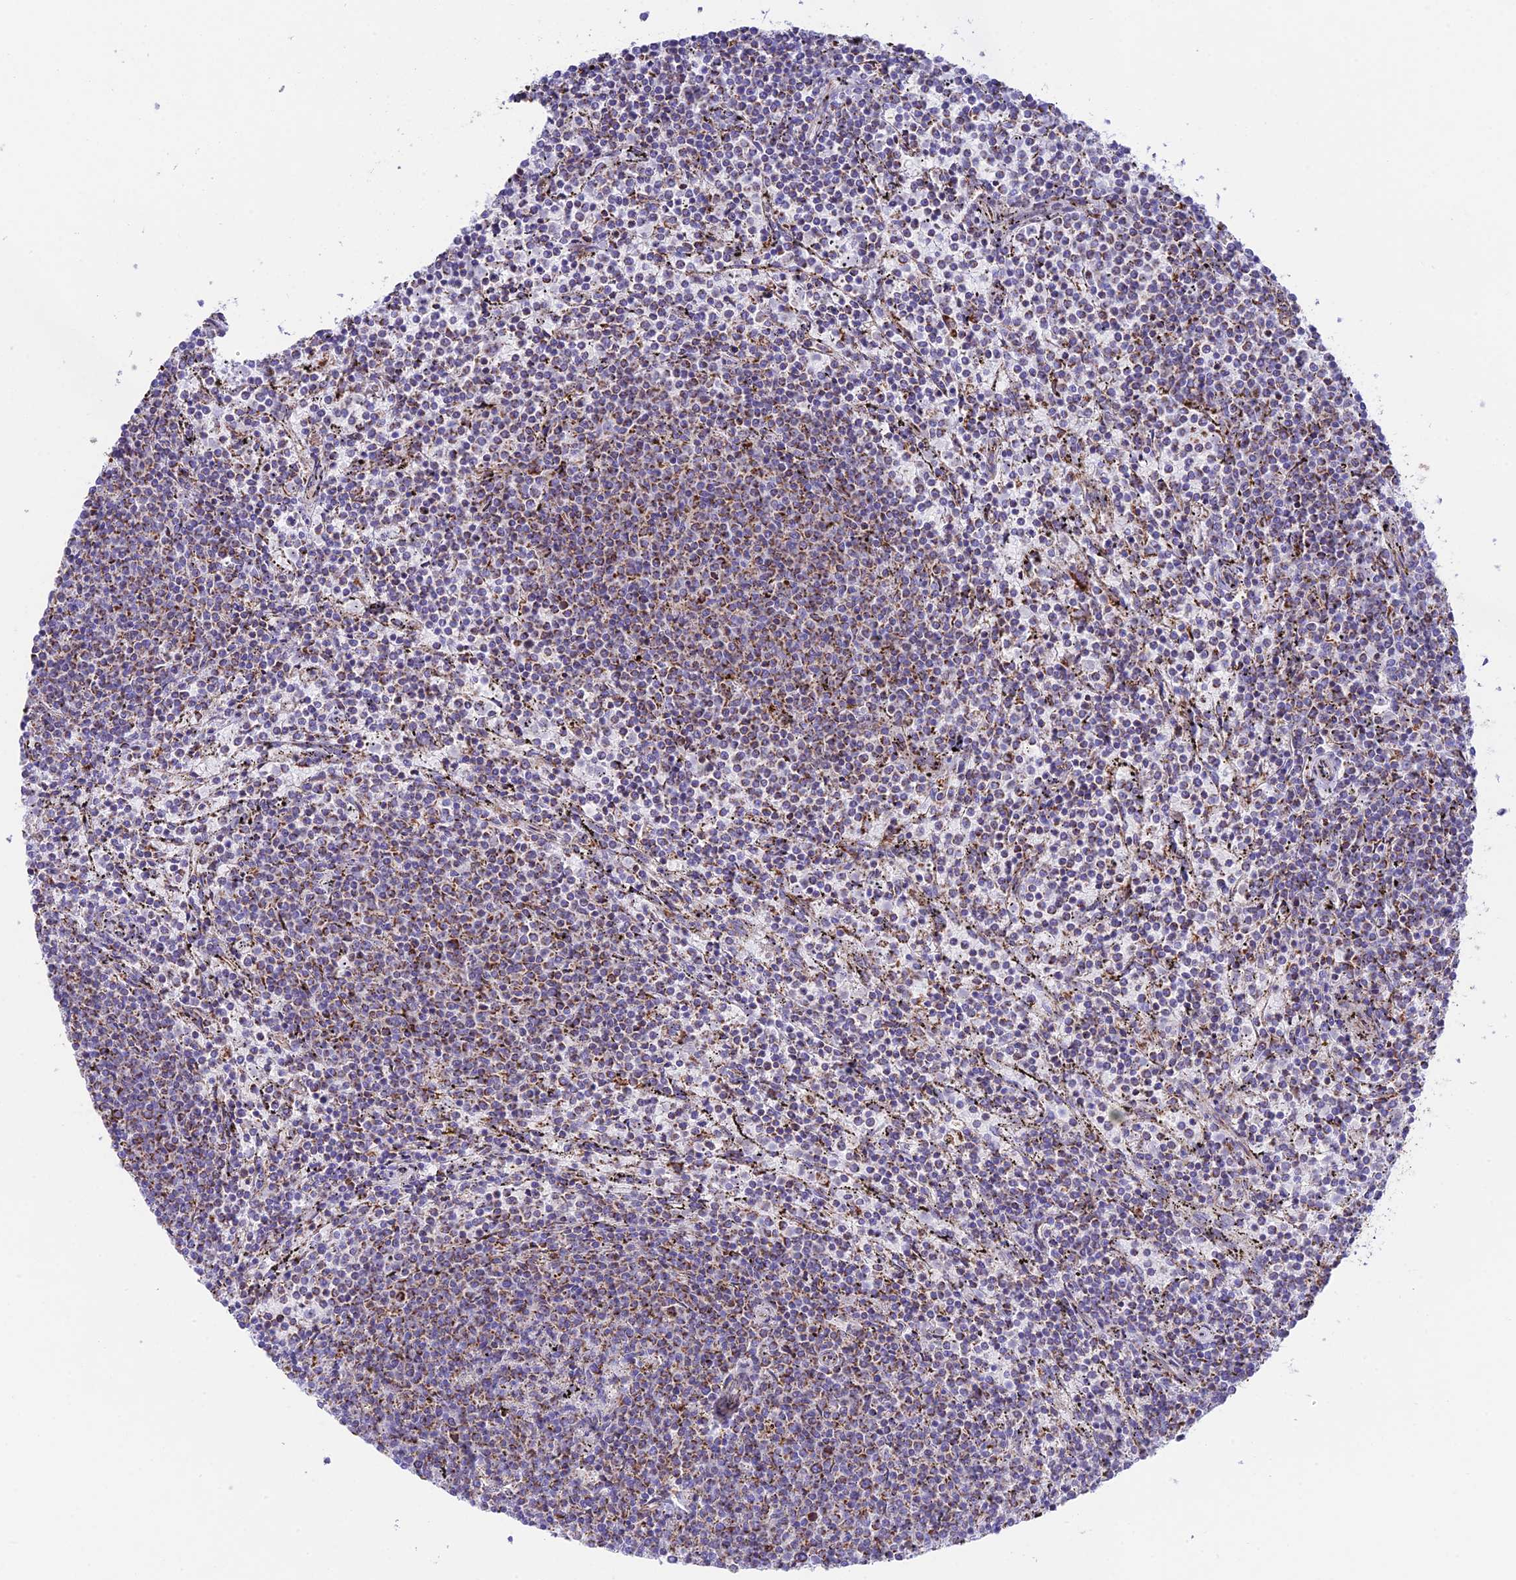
{"staining": {"intensity": "moderate", "quantity": "<25%", "location": "cytoplasmic/membranous"}, "tissue": "lymphoma", "cell_type": "Tumor cells", "image_type": "cancer", "snomed": [{"axis": "morphology", "description": "Malignant lymphoma, non-Hodgkin's type, Low grade"}, {"axis": "topography", "description": "Spleen"}], "caption": "Human malignant lymphoma, non-Hodgkin's type (low-grade) stained with a brown dye exhibits moderate cytoplasmic/membranous positive expression in about <25% of tumor cells.", "gene": "CHCHD3", "patient": {"sex": "female", "age": 50}}